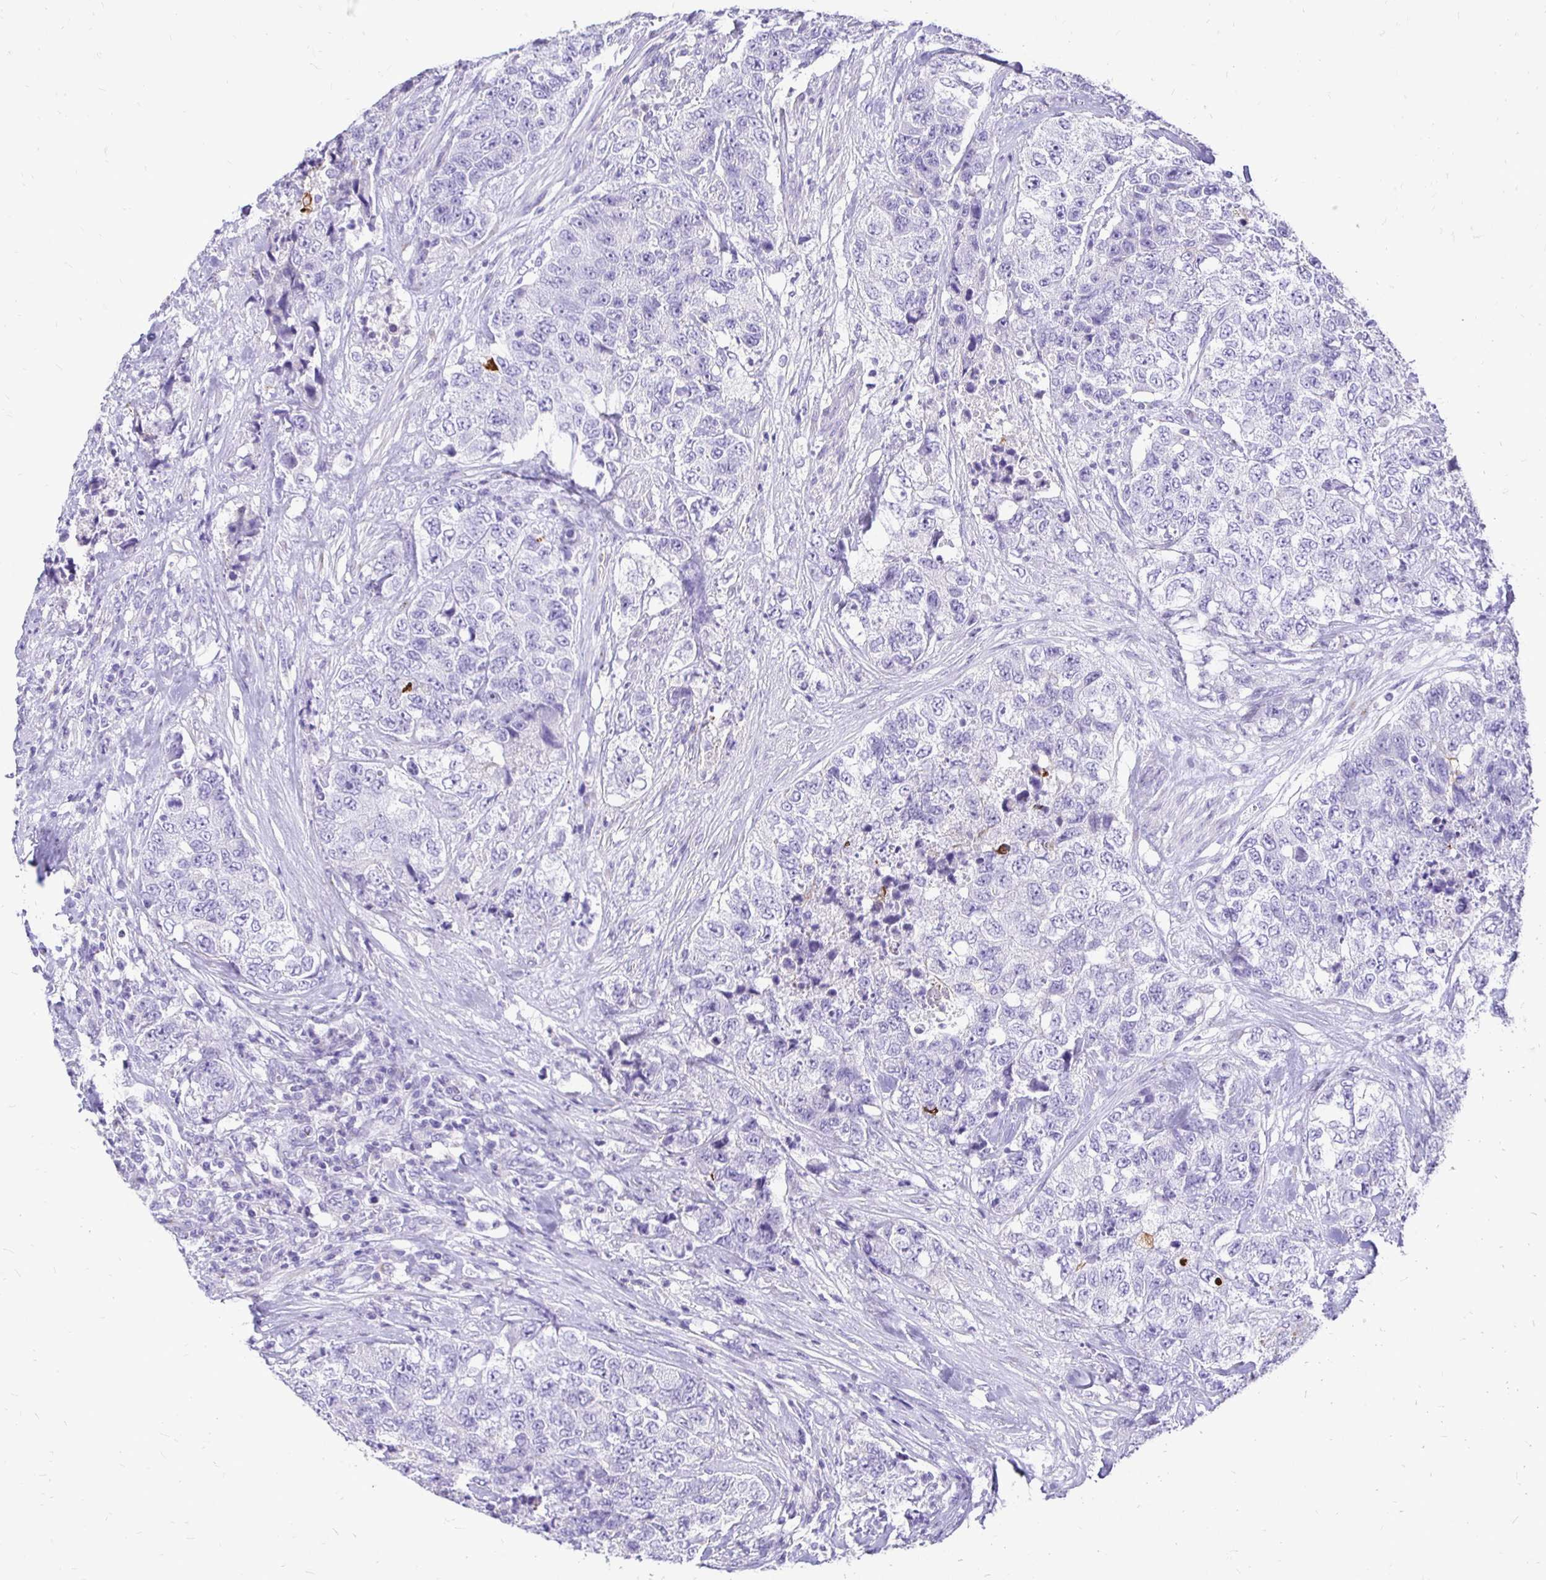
{"staining": {"intensity": "negative", "quantity": "none", "location": "none"}, "tissue": "urothelial cancer", "cell_type": "Tumor cells", "image_type": "cancer", "snomed": [{"axis": "morphology", "description": "Urothelial carcinoma, High grade"}, {"axis": "topography", "description": "Urinary bladder"}], "caption": "The IHC photomicrograph has no significant staining in tumor cells of high-grade urothelial carcinoma tissue.", "gene": "TAF1D", "patient": {"sex": "female", "age": 78}}